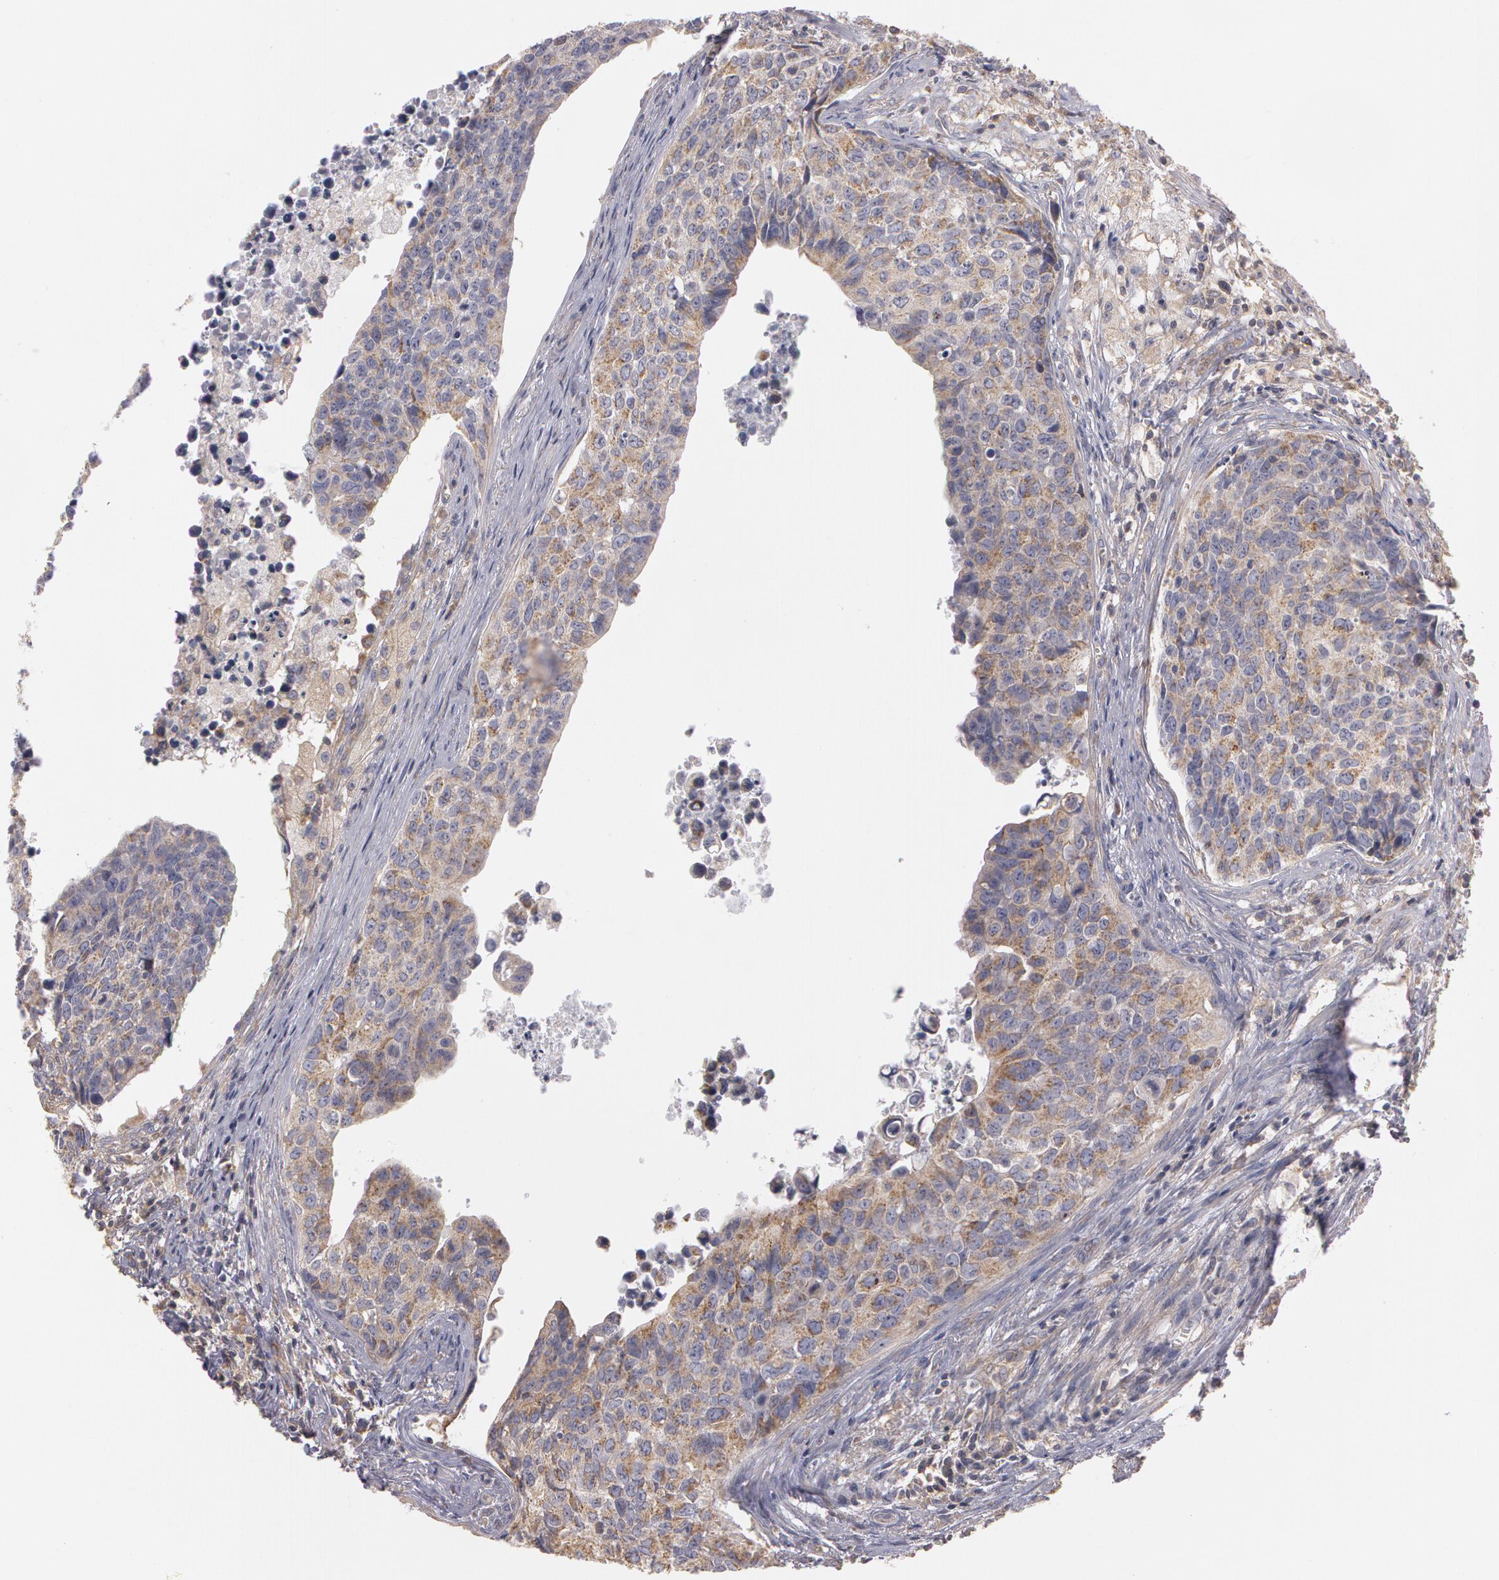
{"staining": {"intensity": "weak", "quantity": ">75%", "location": "cytoplasmic/membranous"}, "tissue": "urothelial cancer", "cell_type": "Tumor cells", "image_type": "cancer", "snomed": [{"axis": "morphology", "description": "Urothelial carcinoma, High grade"}, {"axis": "topography", "description": "Urinary bladder"}], "caption": "This histopathology image shows immunohistochemistry (IHC) staining of high-grade urothelial carcinoma, with low weak cytoplasmic/membranous positivity in approximately >75% of tumor cells.", "gene": "NEK9", "patient": {"sex": "male", "age": 81}}